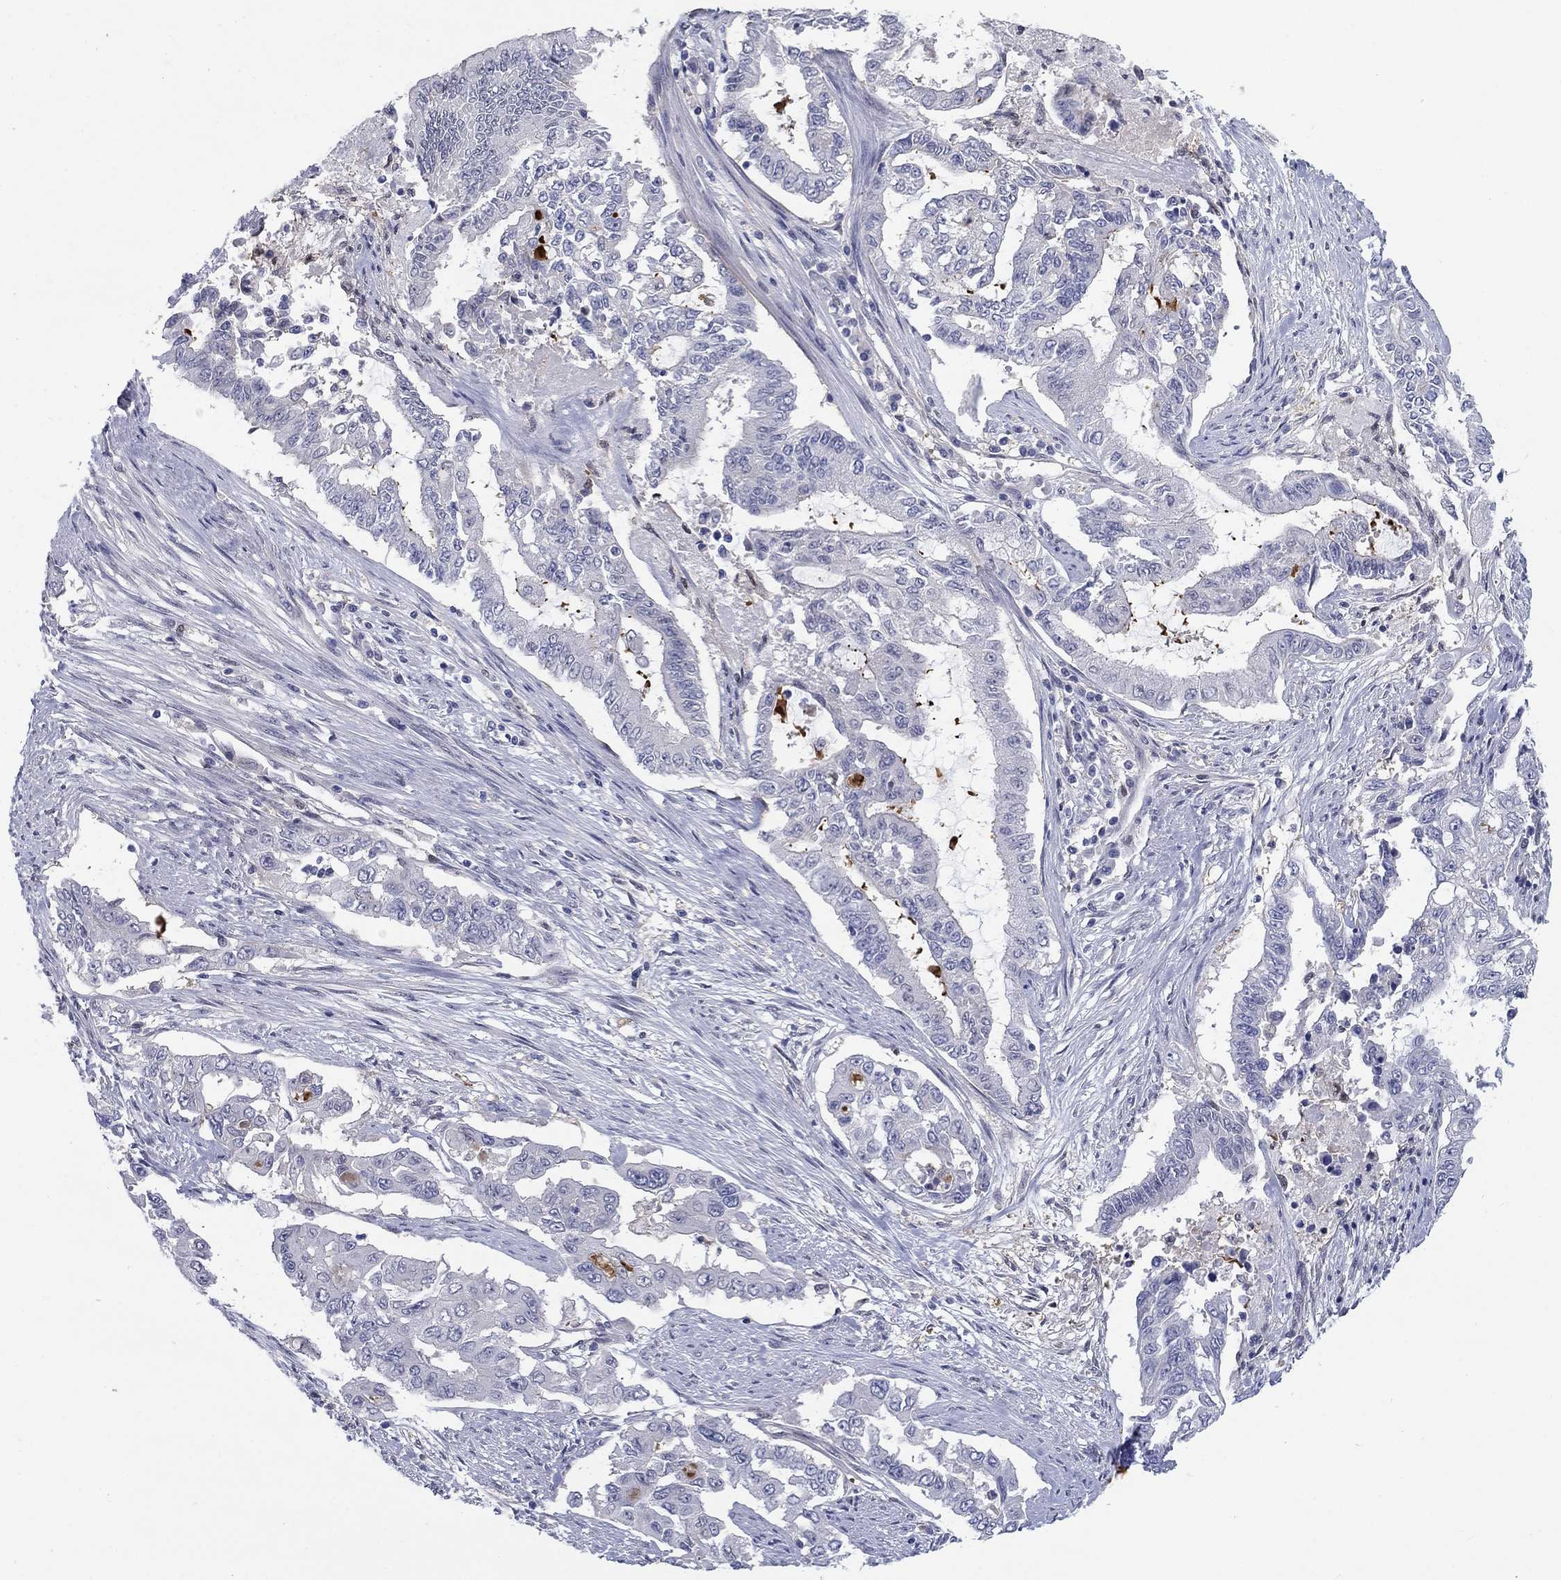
{"staining": {"intensity": "negative", "quantity": "none", "location": "none"}, "tissue": "endometrial cancer", "cell_type": "Tumor cells", "image_type": "cancer", "snomed": [{"axis": "morphology", "description": "Adenocarcinoma, NOS"}, {"axis": "topography", "description": "Uterus"}], "caption": "An immunohistochemistry micrograph of endometrial adenocarcinoma is shown. There is no staining in tumor cells of endometrial adenocarcinoma.", "gene": "EGFLAM", "patient": {"sex": "female", "age": 59}}